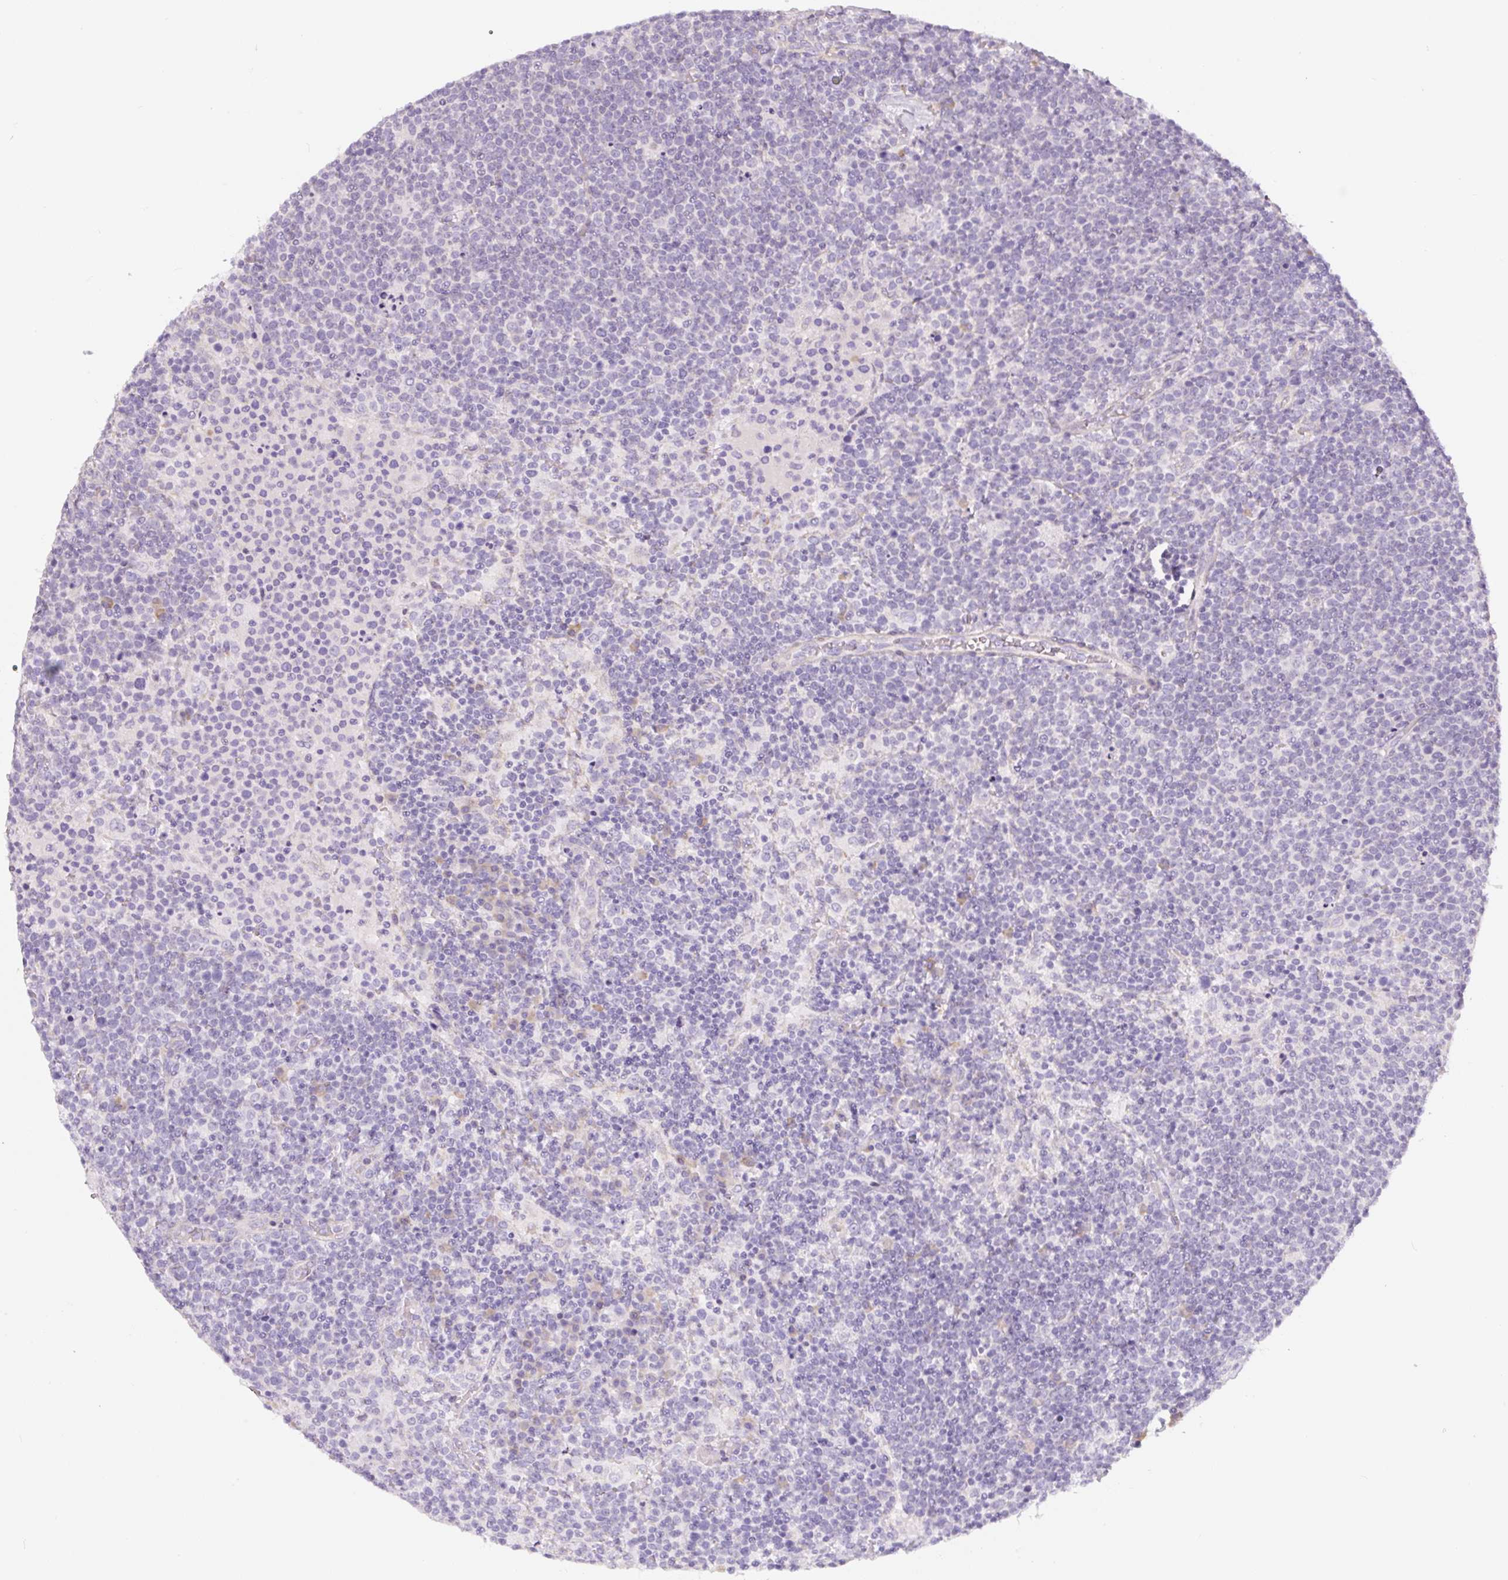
{"staining": {"intensity": "negative", "quantity": "none", "location": "none"}, "tissue": "lymphoma", "cell_type": "Tumor cells", "image_type": "cancer", "snomed": [{"axis": "morphology", "description": "Malignant lymphoma, non-Hodgkin's type, High grade"}, {"axis": "topography", "description": "Lymph node"}], "caption": "An immunohistochemistry (IHC) photomicrograph of lymphoma is shown. There is no staining in tumor cells of lymphoma. (DAB immunohistochemistry (IHC), high magnification).", "gene": "PWWP3B", "patient": {"sex": "male", "age": 61}}